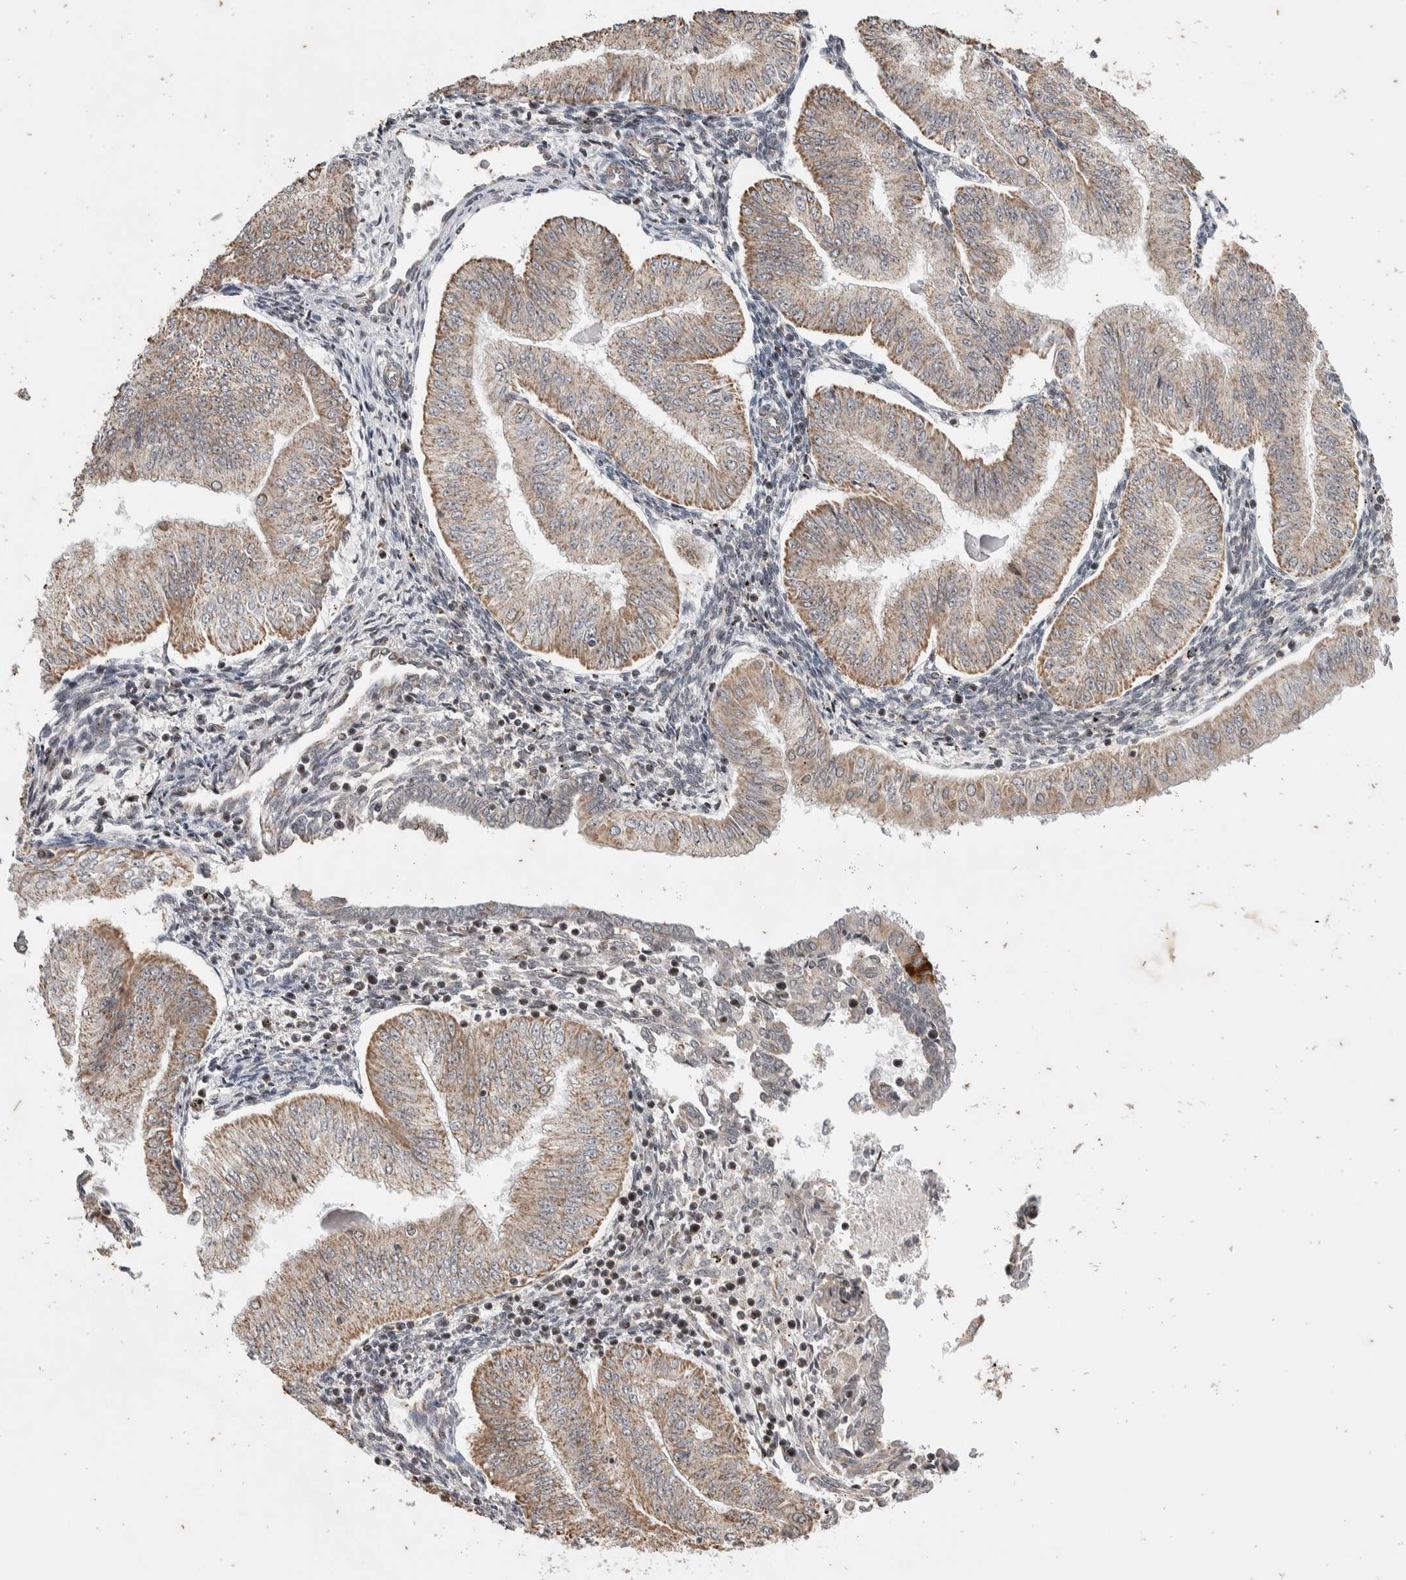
{"staining": {"intensity": "weak", "quantity": ">75%", "location": "cytoplasmic/membranous"}, "tissue": "endometrial cancer", "cell_type": "Tumor cells", "image_type": "cancer", "snomed": [{"axis": "morphology", "description": "Normal tissue, NOS"}, {"axis": "morphology", "description": "Adenocarcinoma, NOS"}, {"axis": "topography", "description": "Endometrium"}], "caption": "The immunohistochemical stain shows weak cytoplasmic/membranous expression in tumor cells of endometrial cancer tissue.", "gene": "ATXN7L1", "patient": {"sex": "female", "age": 53}}